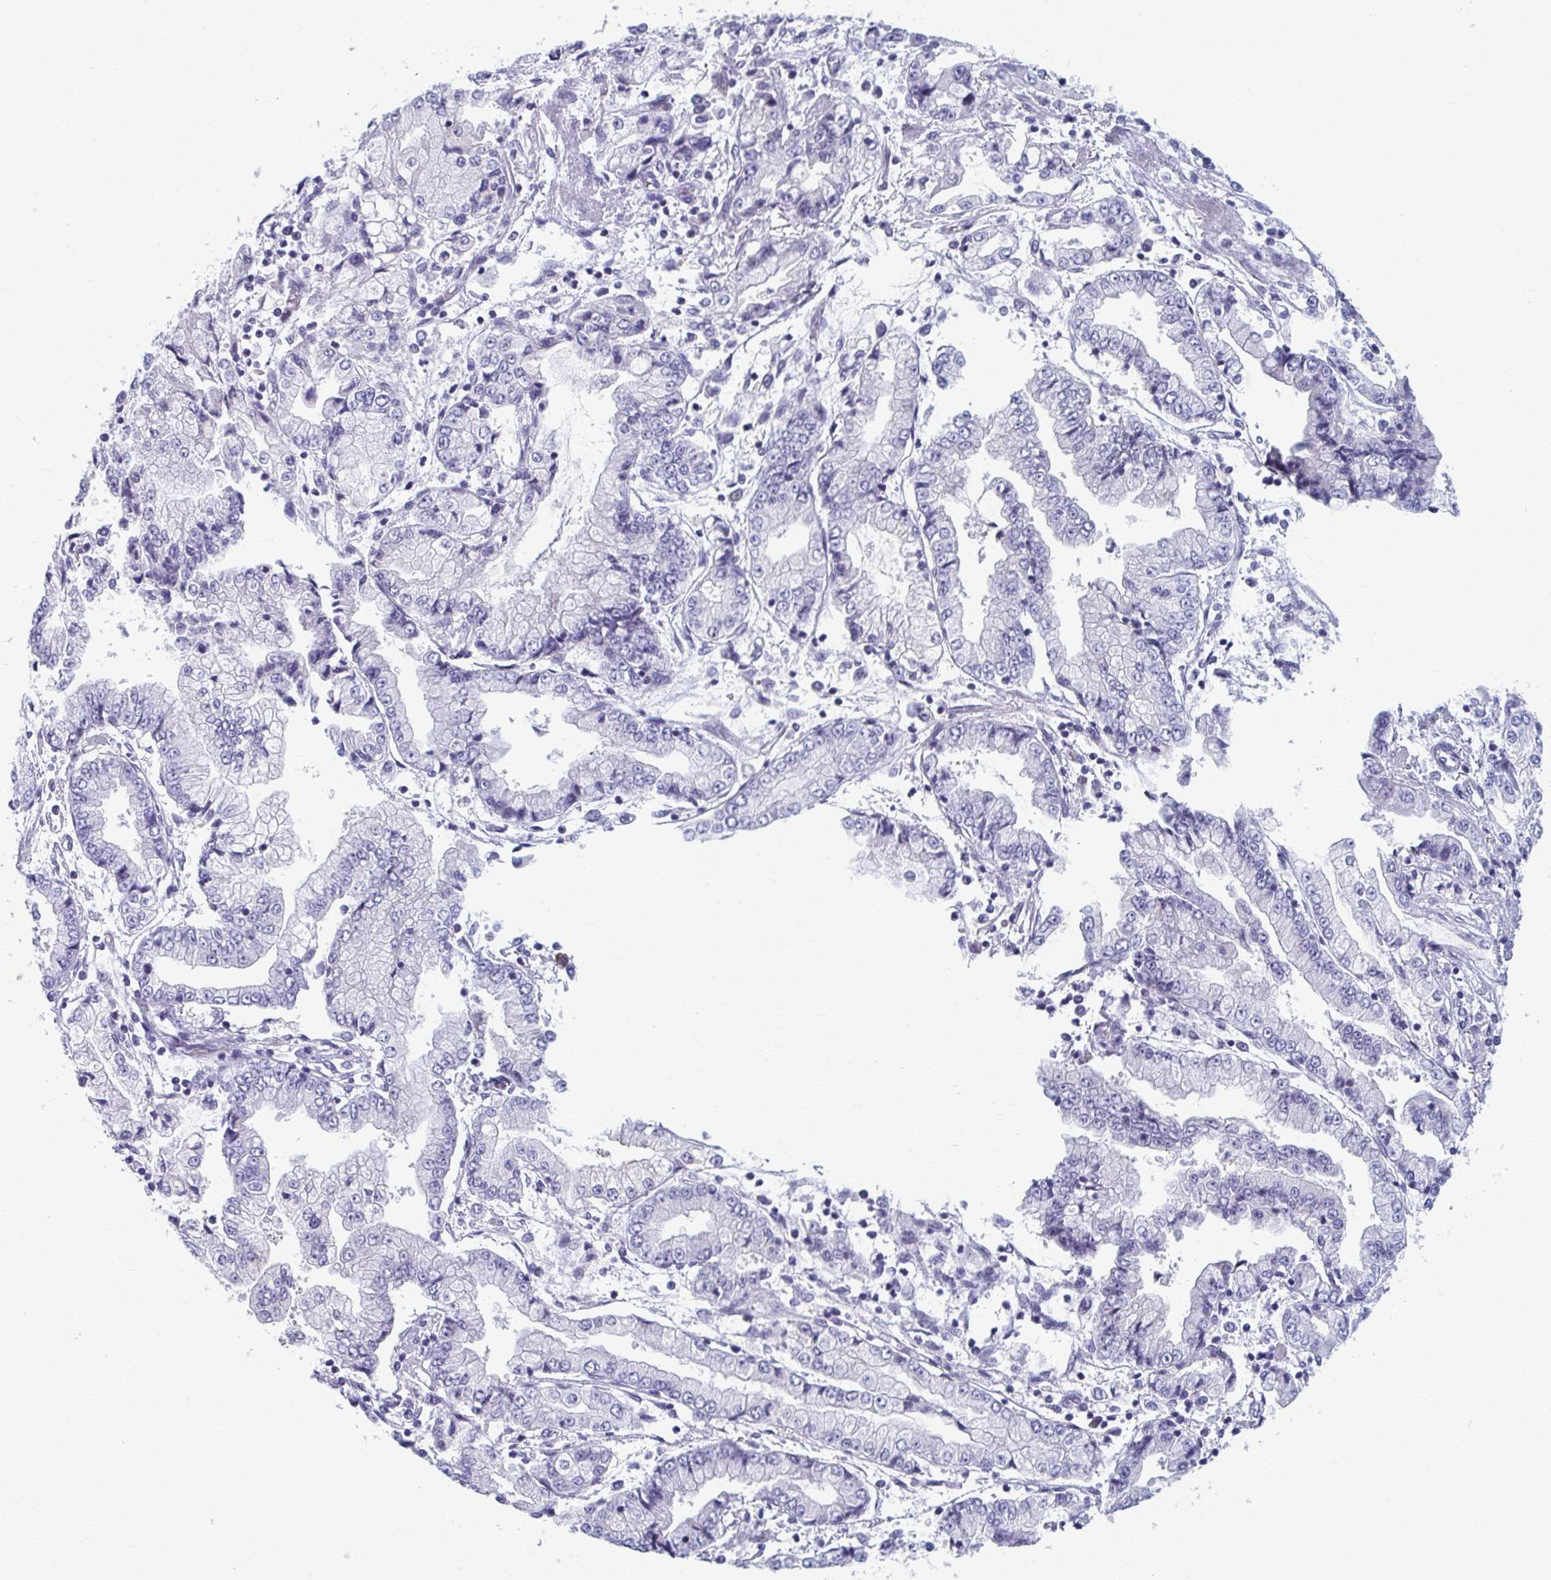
{"staining": {"intensity": "negative", "quantity": "none", "location": "none"}, "tissue": "stomach cancer", "cell_type": "Tumor cells", "image_type": "cancer", "snomed": [{"axis": "morphology", "description": "Adenocarcinoma, NOS"}, {"axis": "topography", "description": "Stomach, upper"}], "caption": "This is an IHC histopathology image of stomach cancer (adenocarcinoma). There is no staining in tumor cells.", "gene": "ABHD16B", "patient": {"sex": "female", "age": 74}}